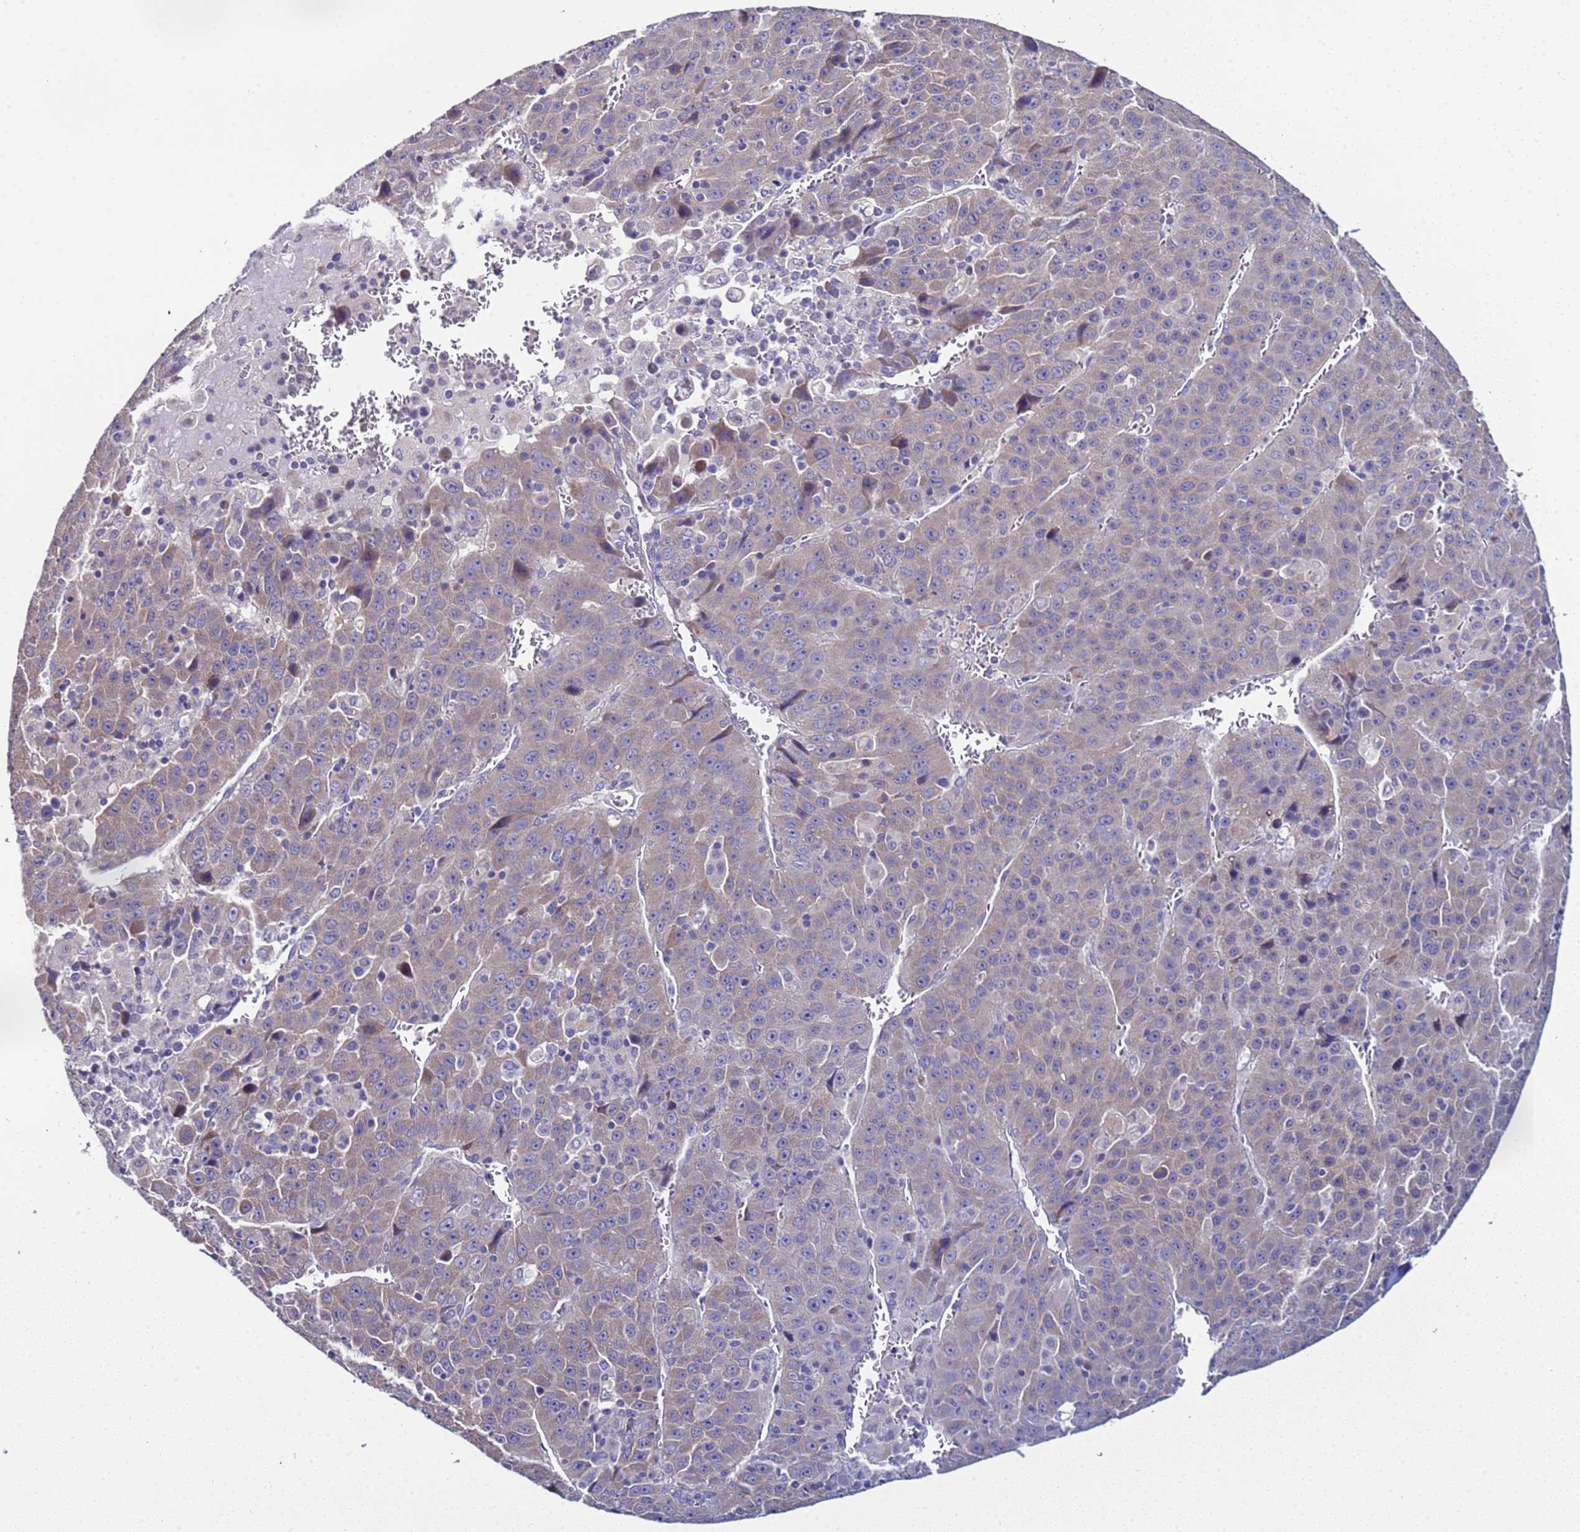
{"staining": {"intensity": "weak", "quantity": "<25%", "location": "cytoplasmic/membranous"}, "tissue": "liver cancer", "cell_type": "Tumor cells", "image_type": "cancer", "snomed": [{"axis": "morphology", "description": "Carcinoma, Hepatocellular, NOS"}, {"axis": "topography", "description": "Liver"}], "caption": "This micrograph is of hepatocellular carcinoma (liver) stained with immunohistochemistry (IHC) to label a protein in brown with the nuclei are counter-stained blue. There is no staining in tumor cells.", "gene": "ELMOD2", "patient": {"sex": "female", "age": 53}}